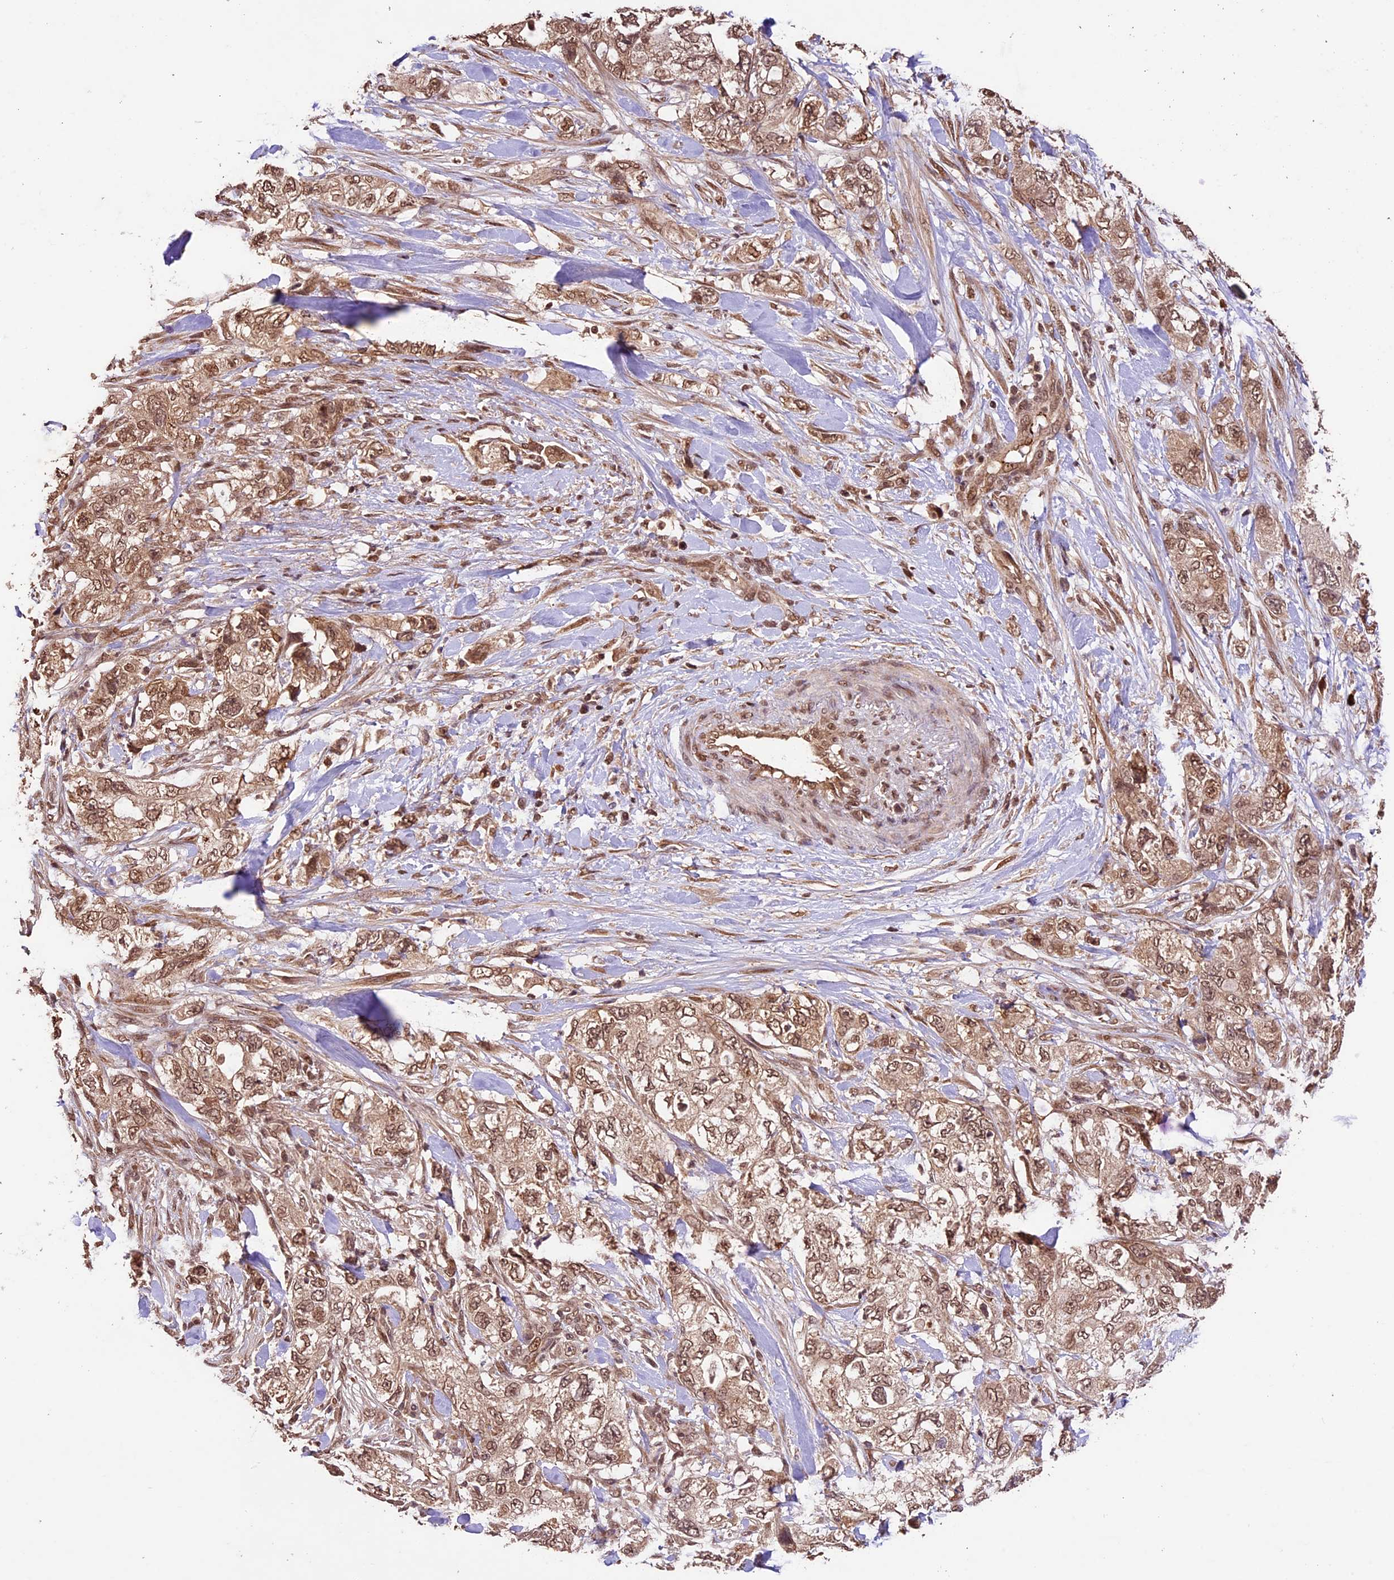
{"staining": {"intensity": "moderate", "quantity": ">75%", "location": "cytoplasmic/membranous,nuclear"}, "tissue": "pancreatic cancer", "cell_type": "Tumor cells", "image_type": "cancer", "snomed": [{"axis": "morphology", "description": "Adenocarcinoma, NOS"}, {"axis": "topography", "description": "Pancreas"}], "caption": "Brown immunohistochemical staining in human adenocarcinoma (pancreatic) exhibits moderate cytoplasmic/membranous and nuclear positivity in approximately >75% of tumor cells. Nuclei are stained in blue.", "gene": "CDKN2AIP", "patient": {"sex": "female", "age": 73}}